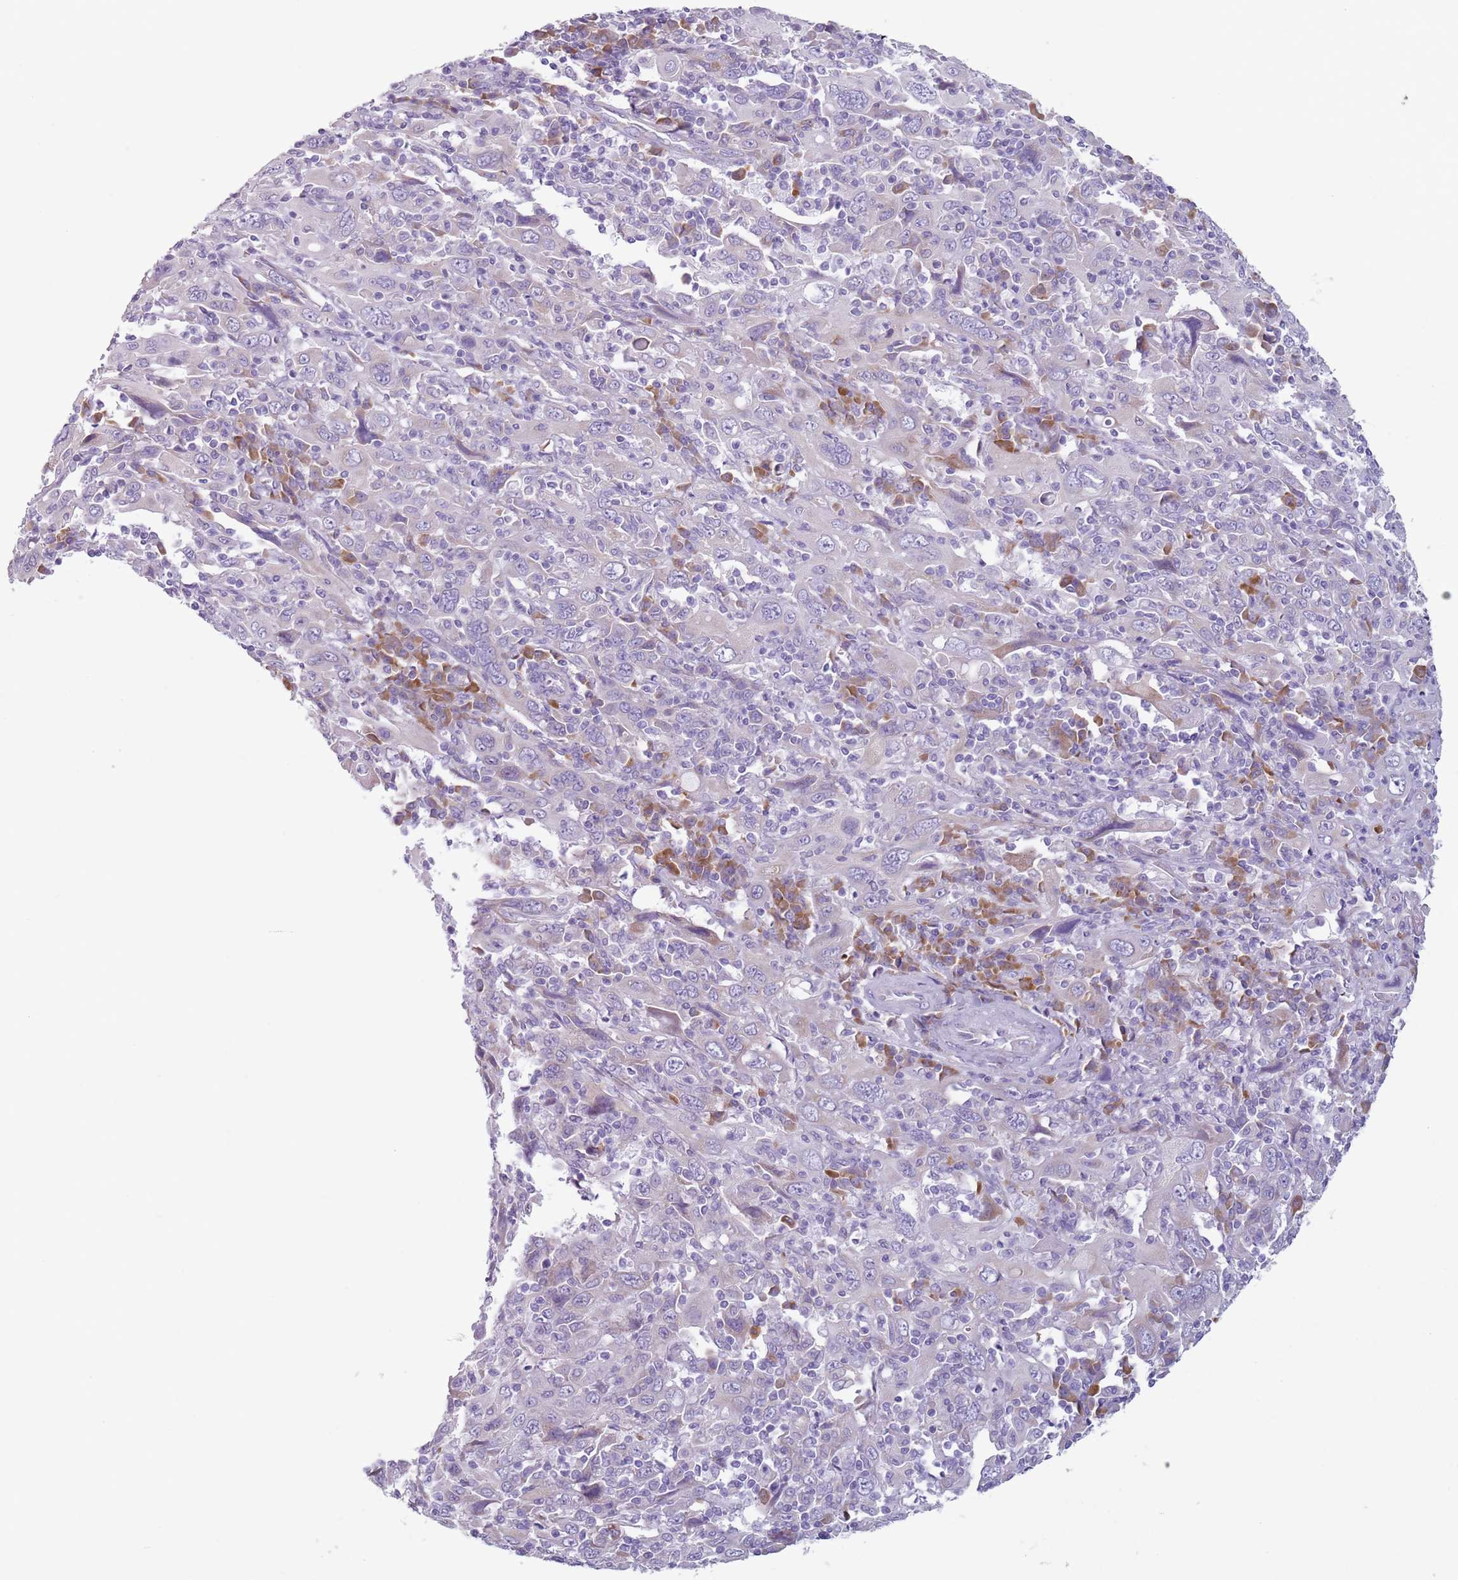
{"staining": {"intensity": "negative", "quantity": "none", "location": "none"}, "tissue": "cervical cancer", "cell_type": "Tumor cells", "image_type": "cancer", "snomed": [{"axis": "morphology", "description": "Squamous cell carcinoma, NOS"}, {"axis": "topography", "description": "Cervix"}], "caption": "The image shows no significant positivity in tumor cells of cervical cancer.", "gene": "HYOU1", "patient": {"sex": "female", "age": 46}}